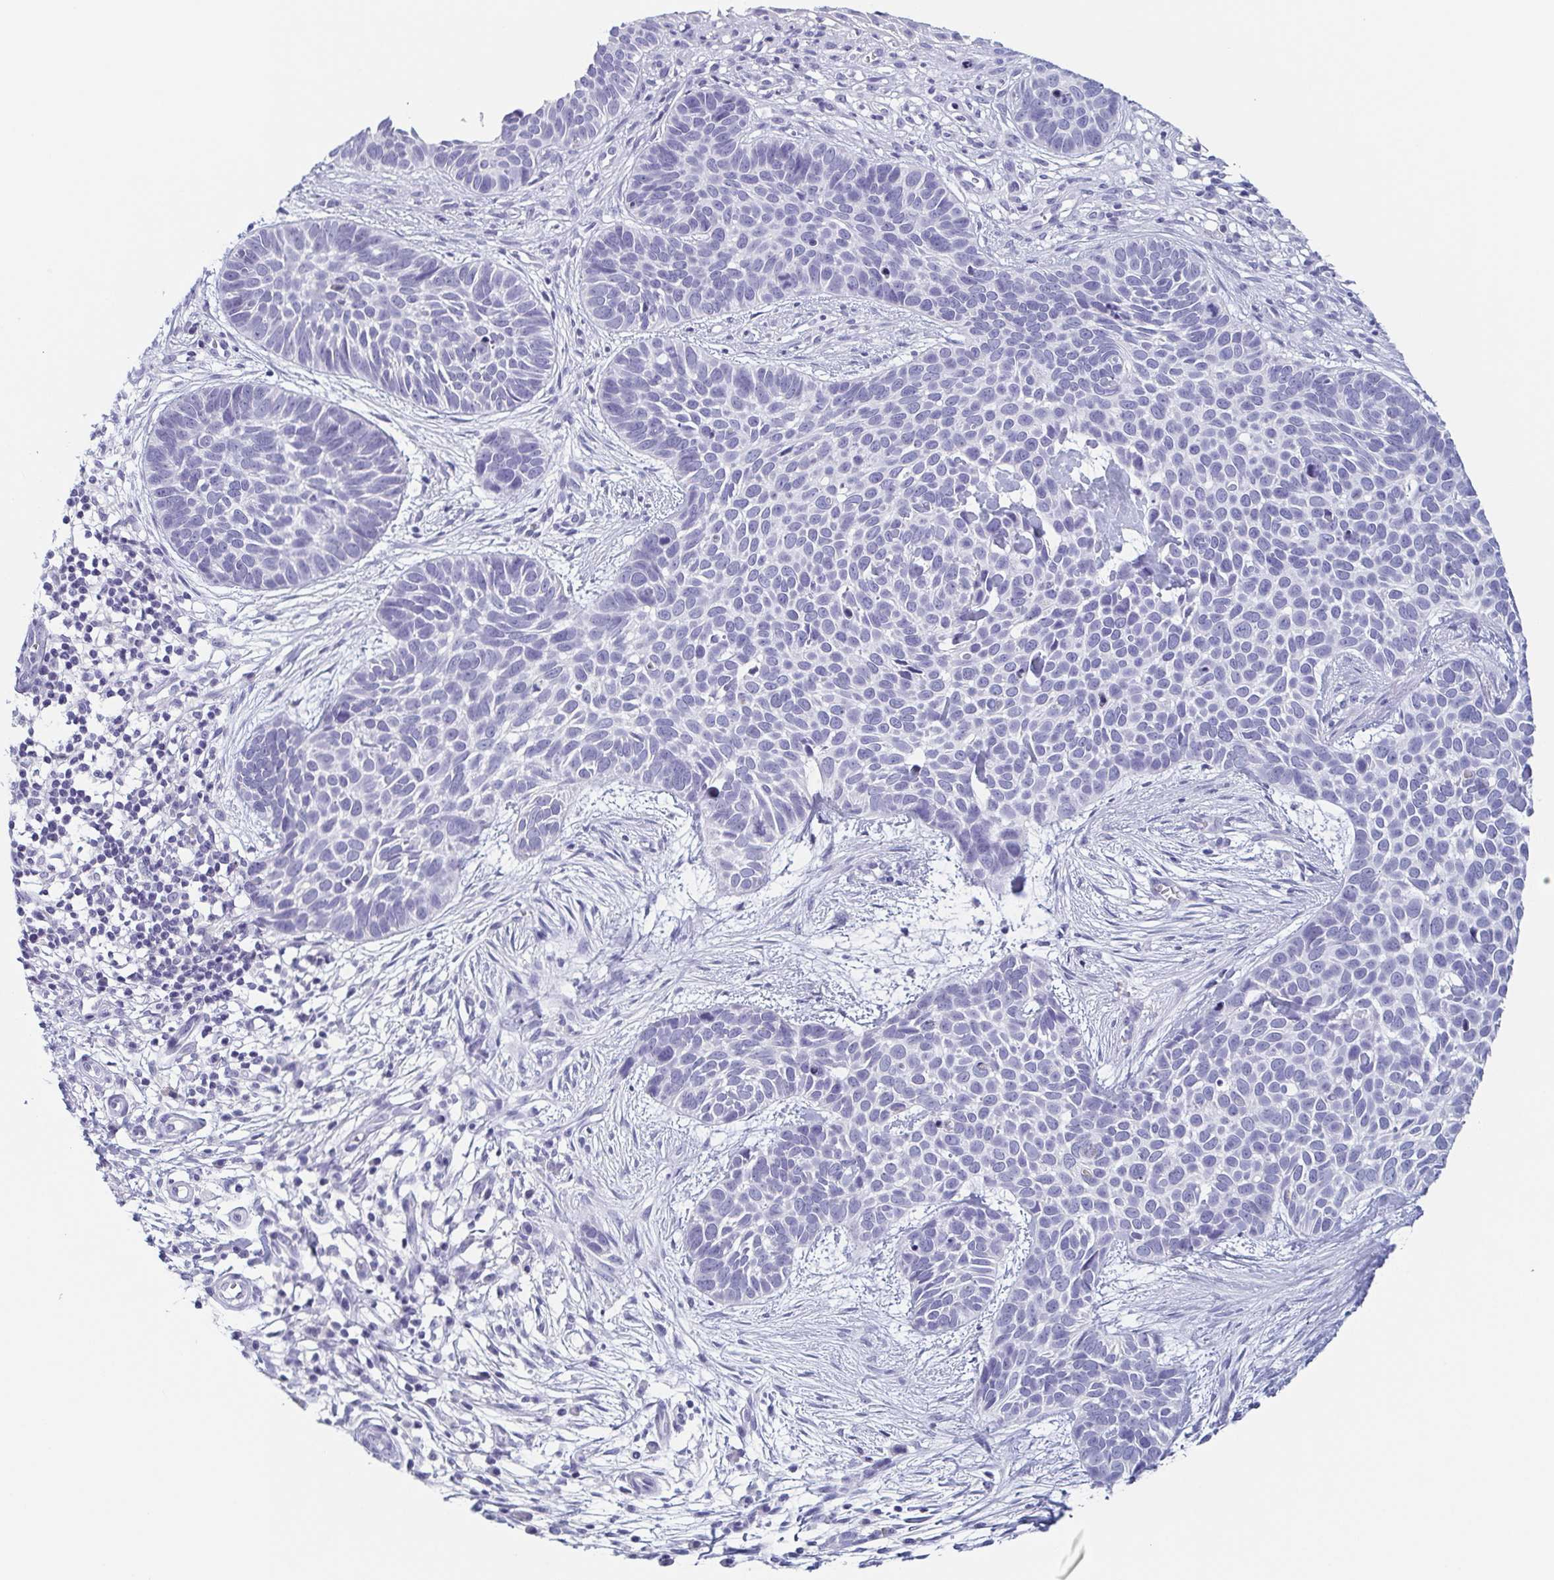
{"staining": {"intensity": "negative", "quantity": "none", "location": "none"}, "tissue": "skin cancer", "cell_type": "Tumor cells", "image_type": "cancer", "snomed": [{"axis": "morphology", "description": "Basal cell carcinoma"}, {"axis": "topography", "description": "Skin"}], "caption": "DAB (3,3'-diaminobenzidine) immunohistochemical staining of human skin basal cell carcinoma shows no significant expression in tumor cells.", "gene": "ITLN1", "patient": {"sex": "male", "age": 69}}